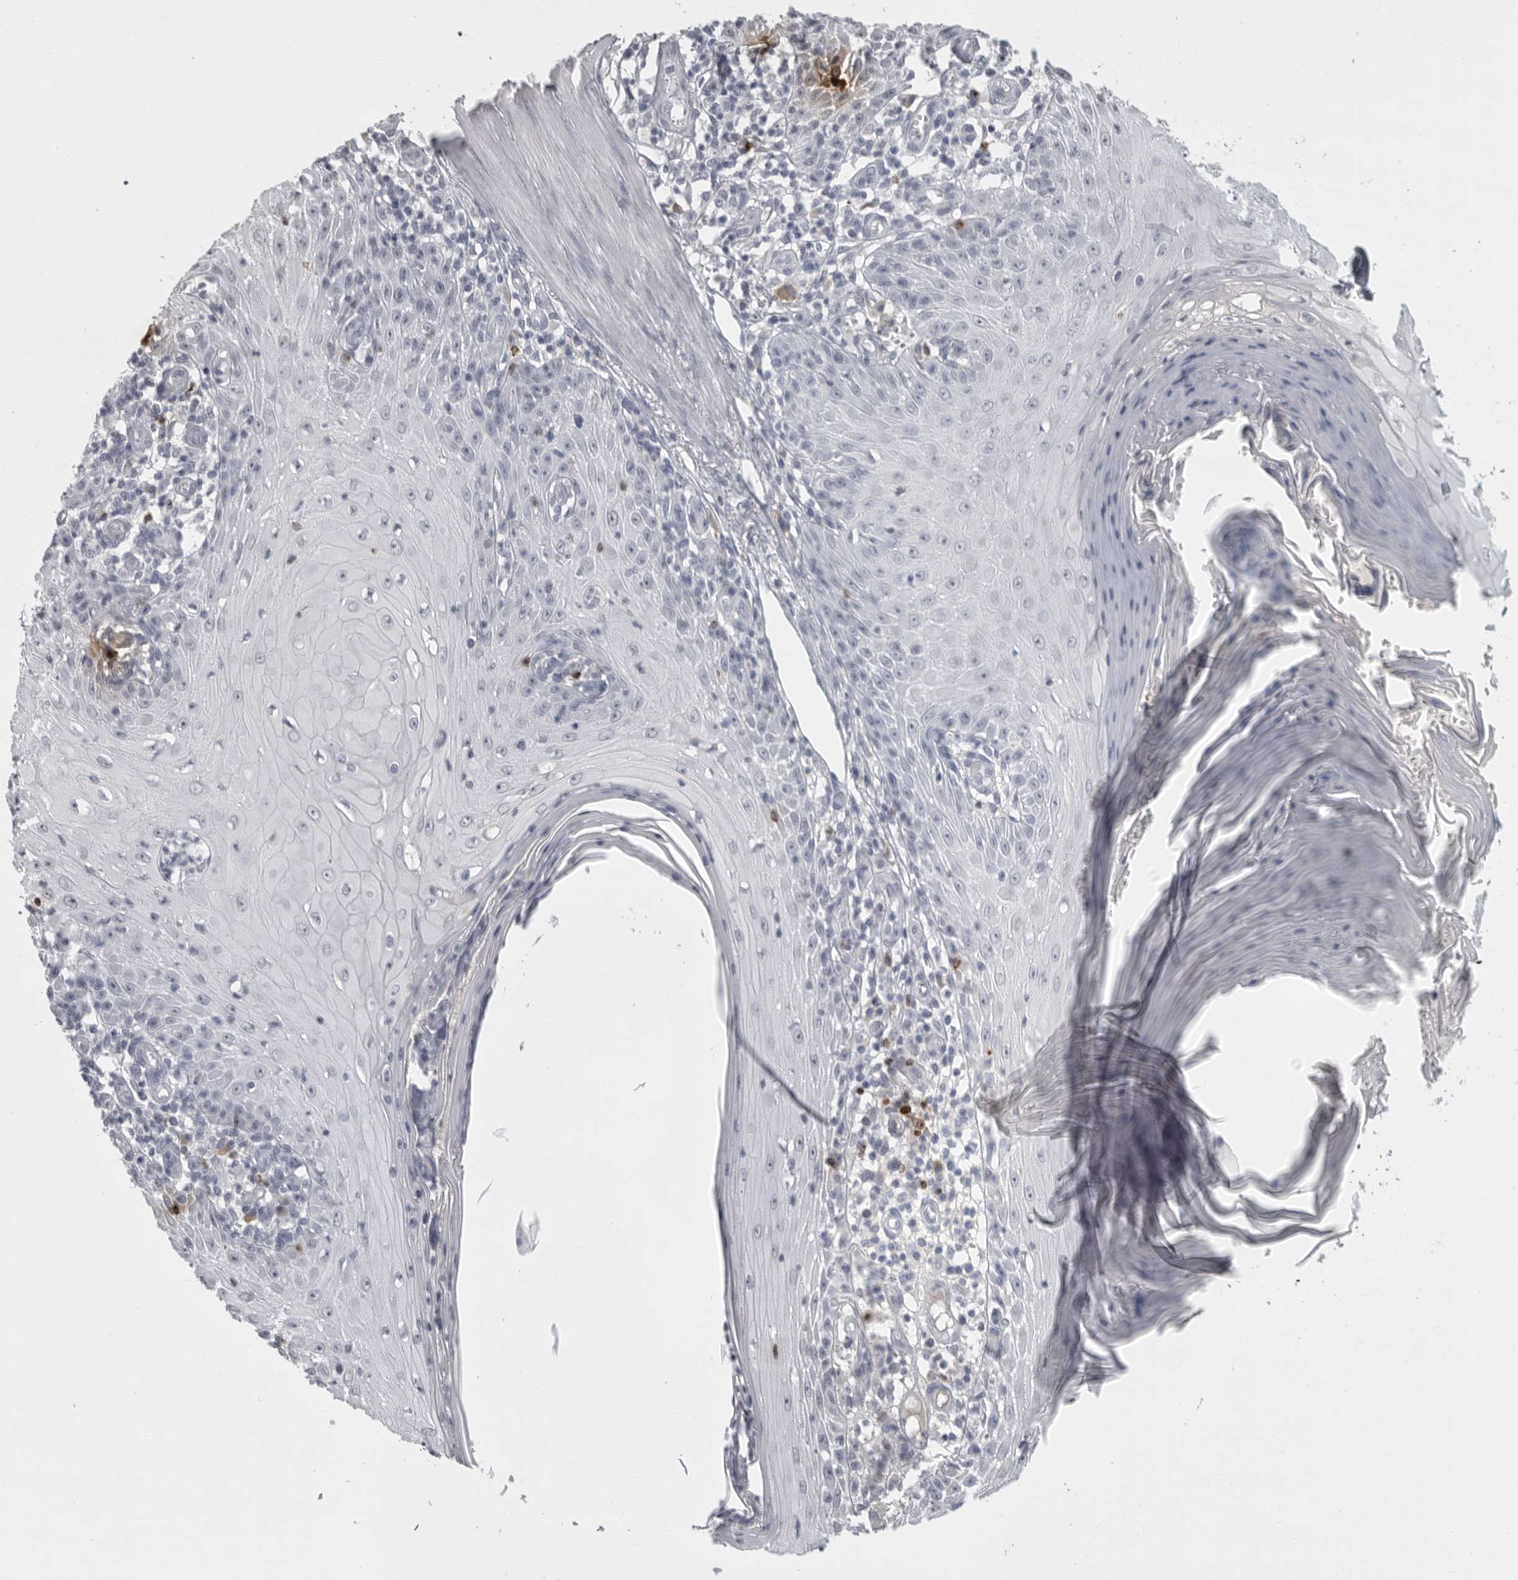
{"staining": {"intensity": "negative", "quantity": "none", "location": "none"}, "tissue": "skin cancer", "cell_type": "Tumor cells", "image_type": "cancer", "snomed": [{"axis": "morphology", "description": "Squamous cell carcinoma, NOS"}, {"axis": "topography", "description": "Skin"}], "caption": "Tumor cells show no significant staining in skin squamous cell carcinoma. The staining was performed using DAB (3,3'-diaminobenzidine) to visualize the protein expression in brown, while the nuclei were stained in blue with hematoxylin (Magnification: 20x).", "gene": "GNLY", "patient": {"sex": "female", "age": 73}}